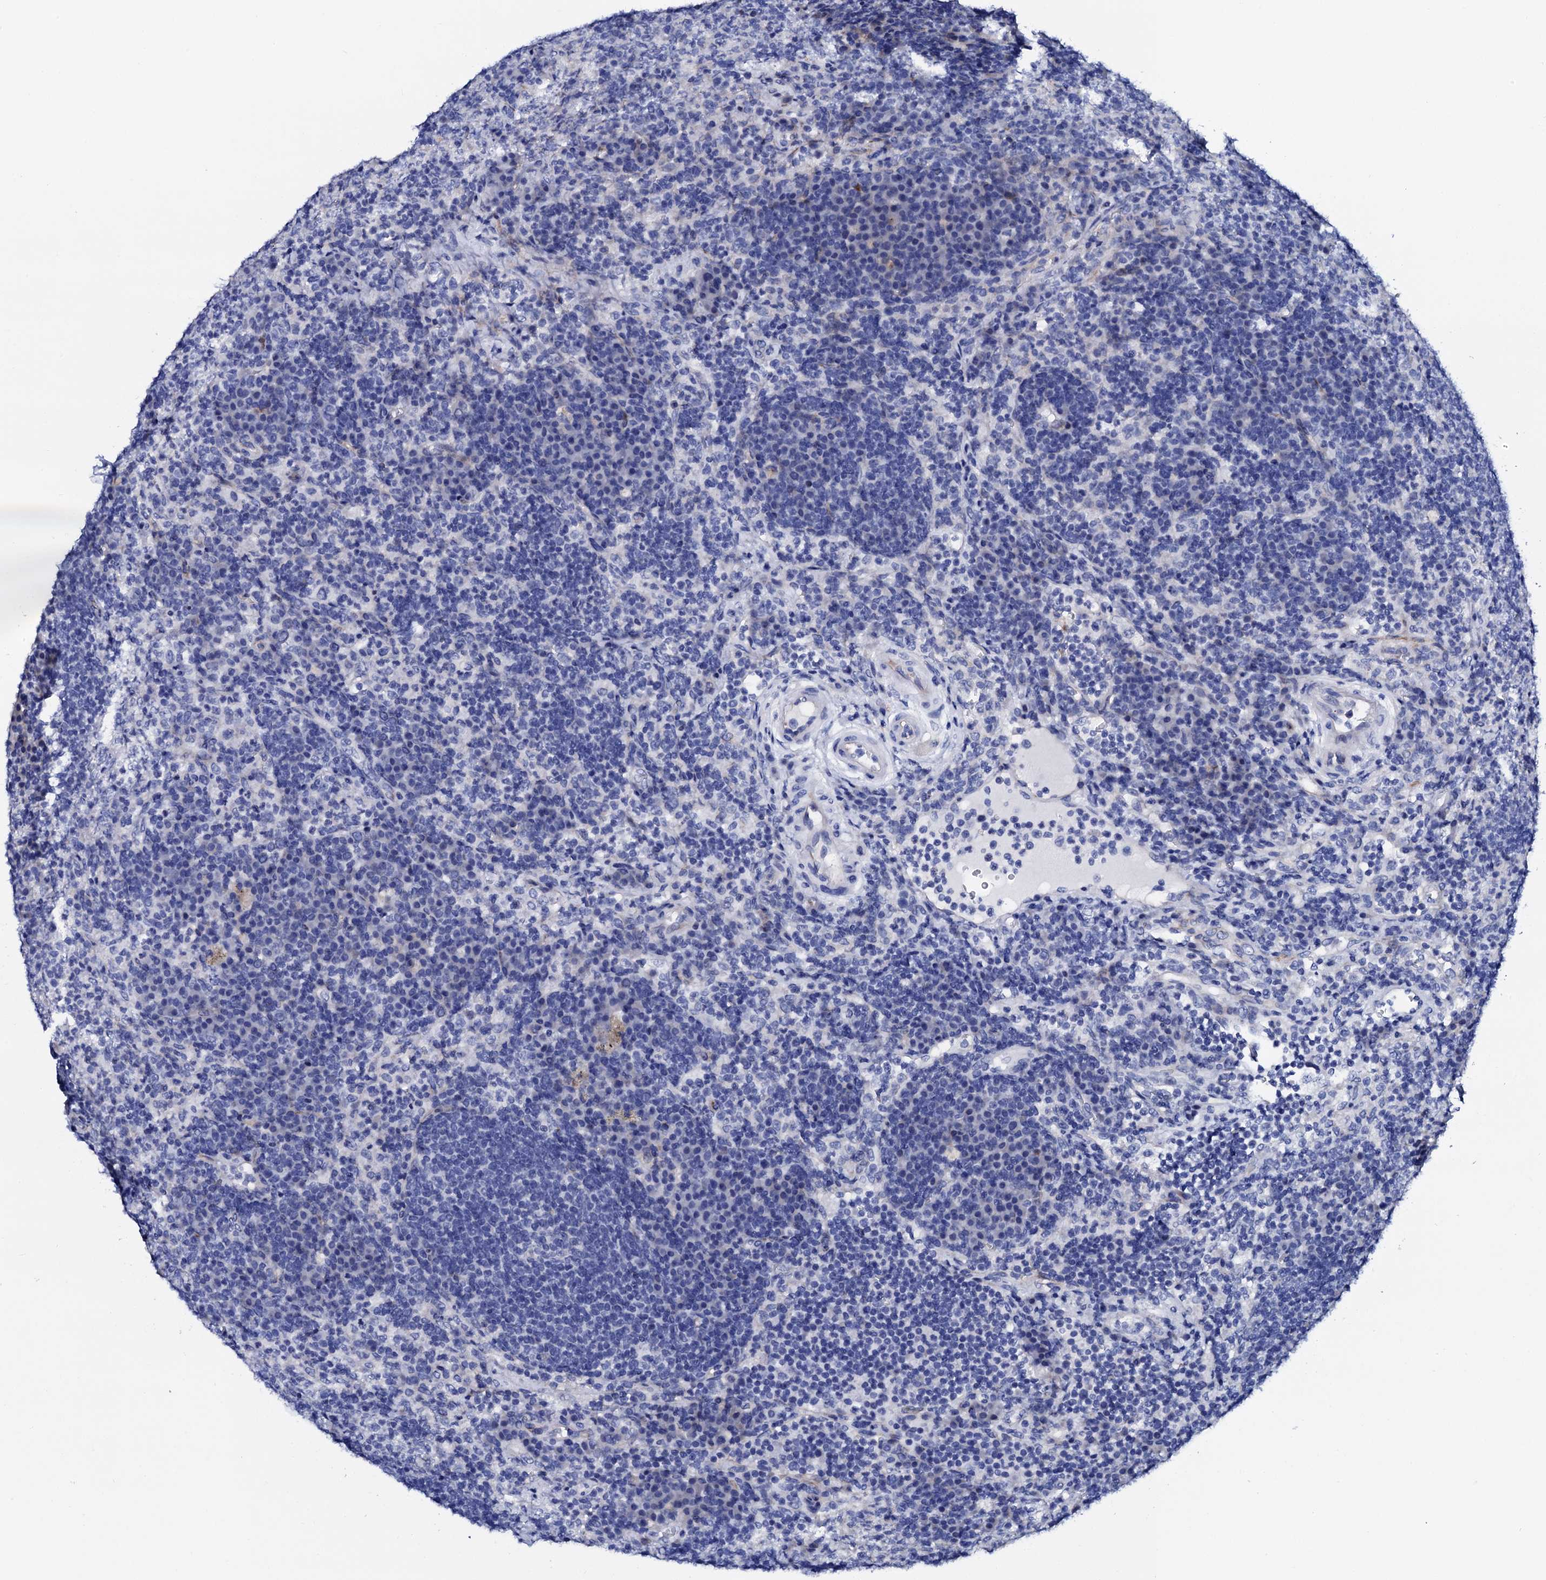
{"staining": {"intensity": "negative", "quantity": "none", "location": "none"}, "tissue": "lymph node", "cell_type": "Germinal center cells", "image_type": "normal", "snomed": [{"axis": "morphology", "description": "Normal tissue, NOS"}, {"axis": "topography", "description": "Lymph node"}], "caption": "Human lymph node stained for a protein using immunohistochemistry shows no staining in germinal center cells.", "gene": "TRDN", "patient": {"sex": "female", "age": 70}}